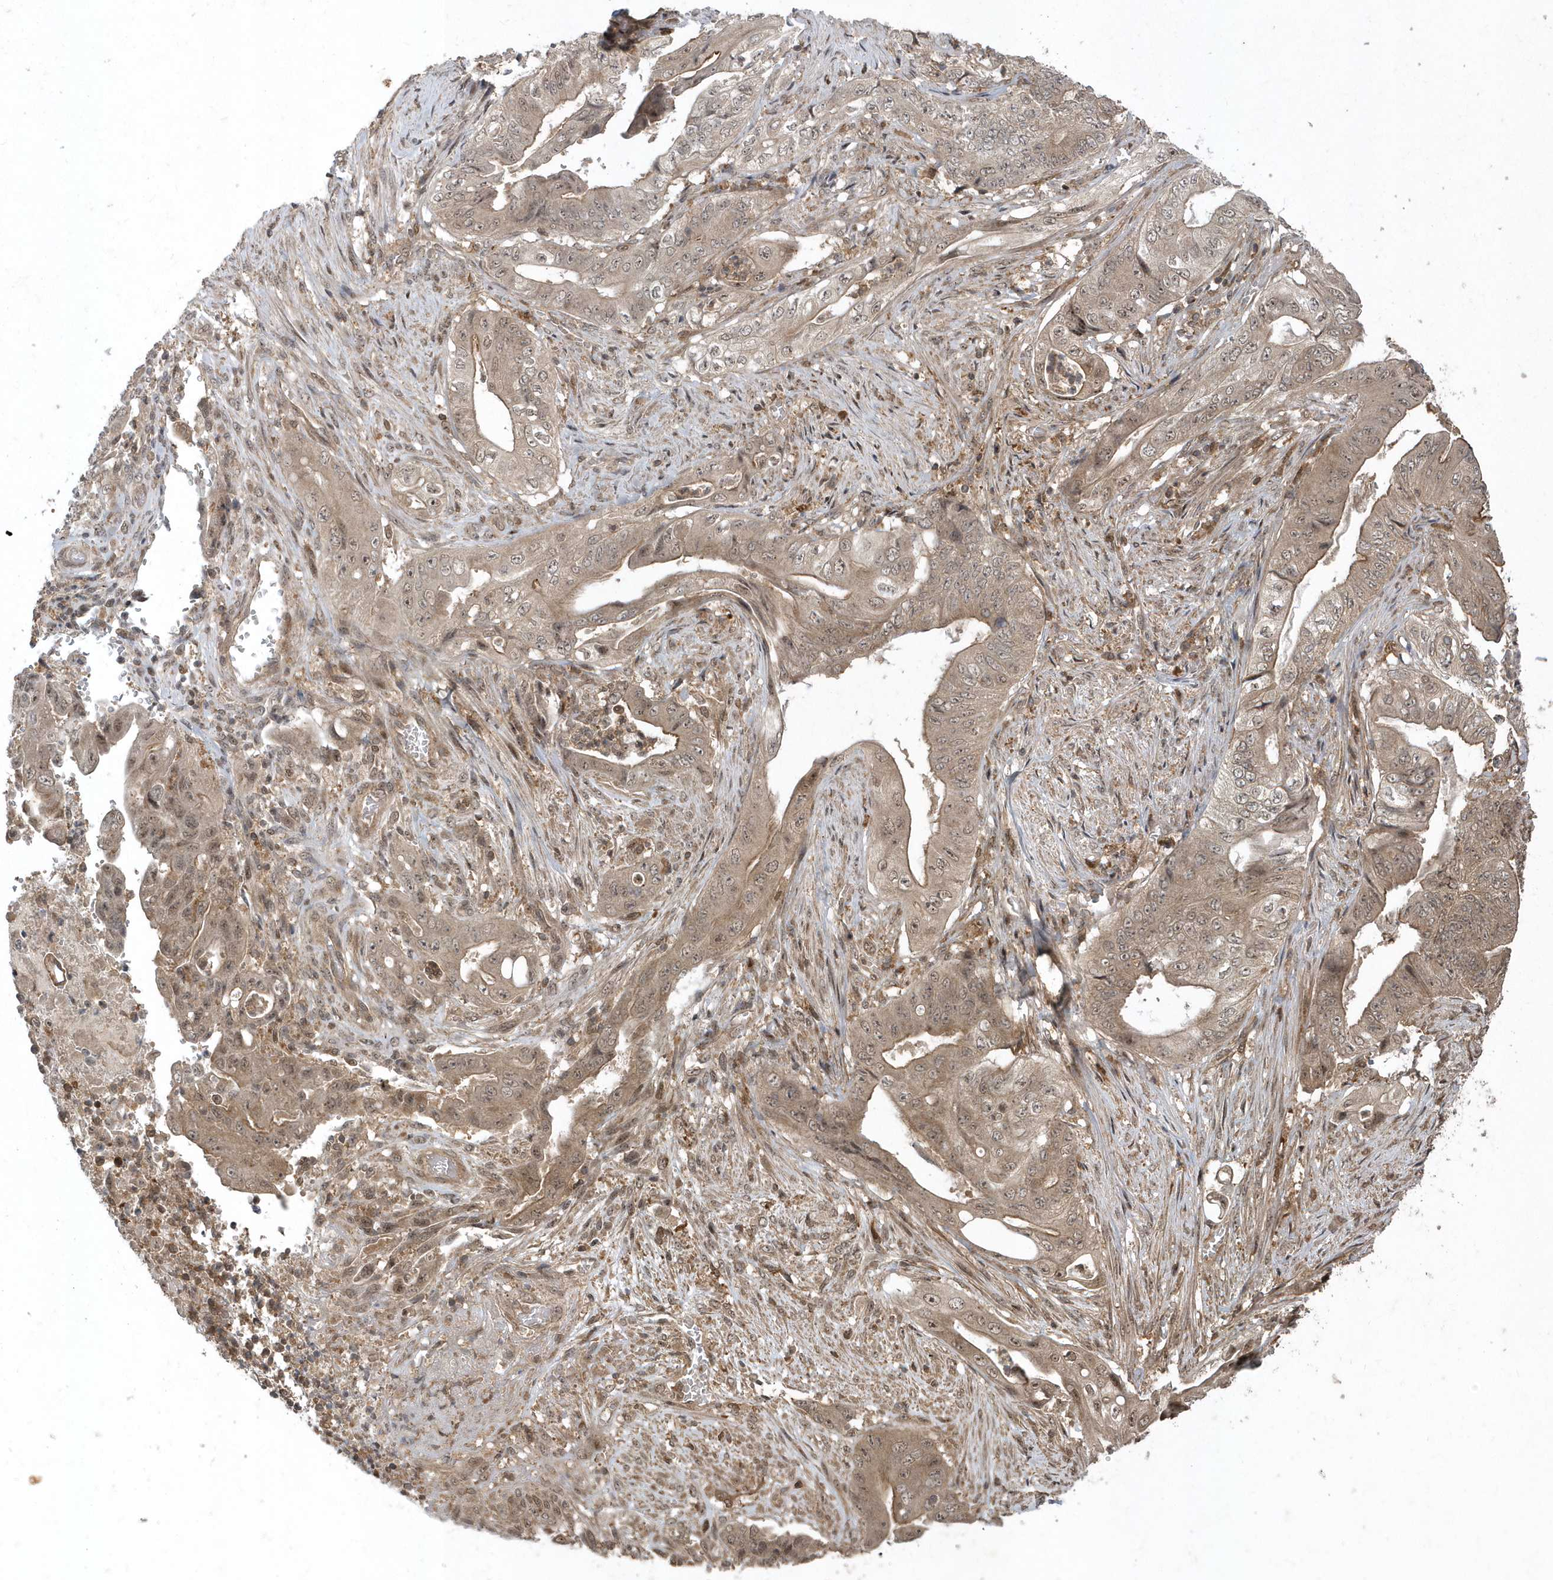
{"staining": {"intensity": "moderate", "quantity": ">75%", "location": "cytoplasmic/membranous,nuclear"}, "tissue": "stomach cancer", "cell_type": "Tumor cells", "image_type": "cancer", "snomed": [{"axis": "morphology", "description": "Adenocarcinoma, NOS"}, {"axis": "topography", "description": "Stomach"}], "caption": "Moderate cytoplasmic/membranous and nuclear positivity is appreciated in about >75% of tumor cells in stomach adenocarcinoma. The staining was performed using DAB, with brown indicating positive protein expression. Nuclei are stained blue with hematoxylin.", "gene": "LACC1", "patient": {"sex": "female", "age": 73}}